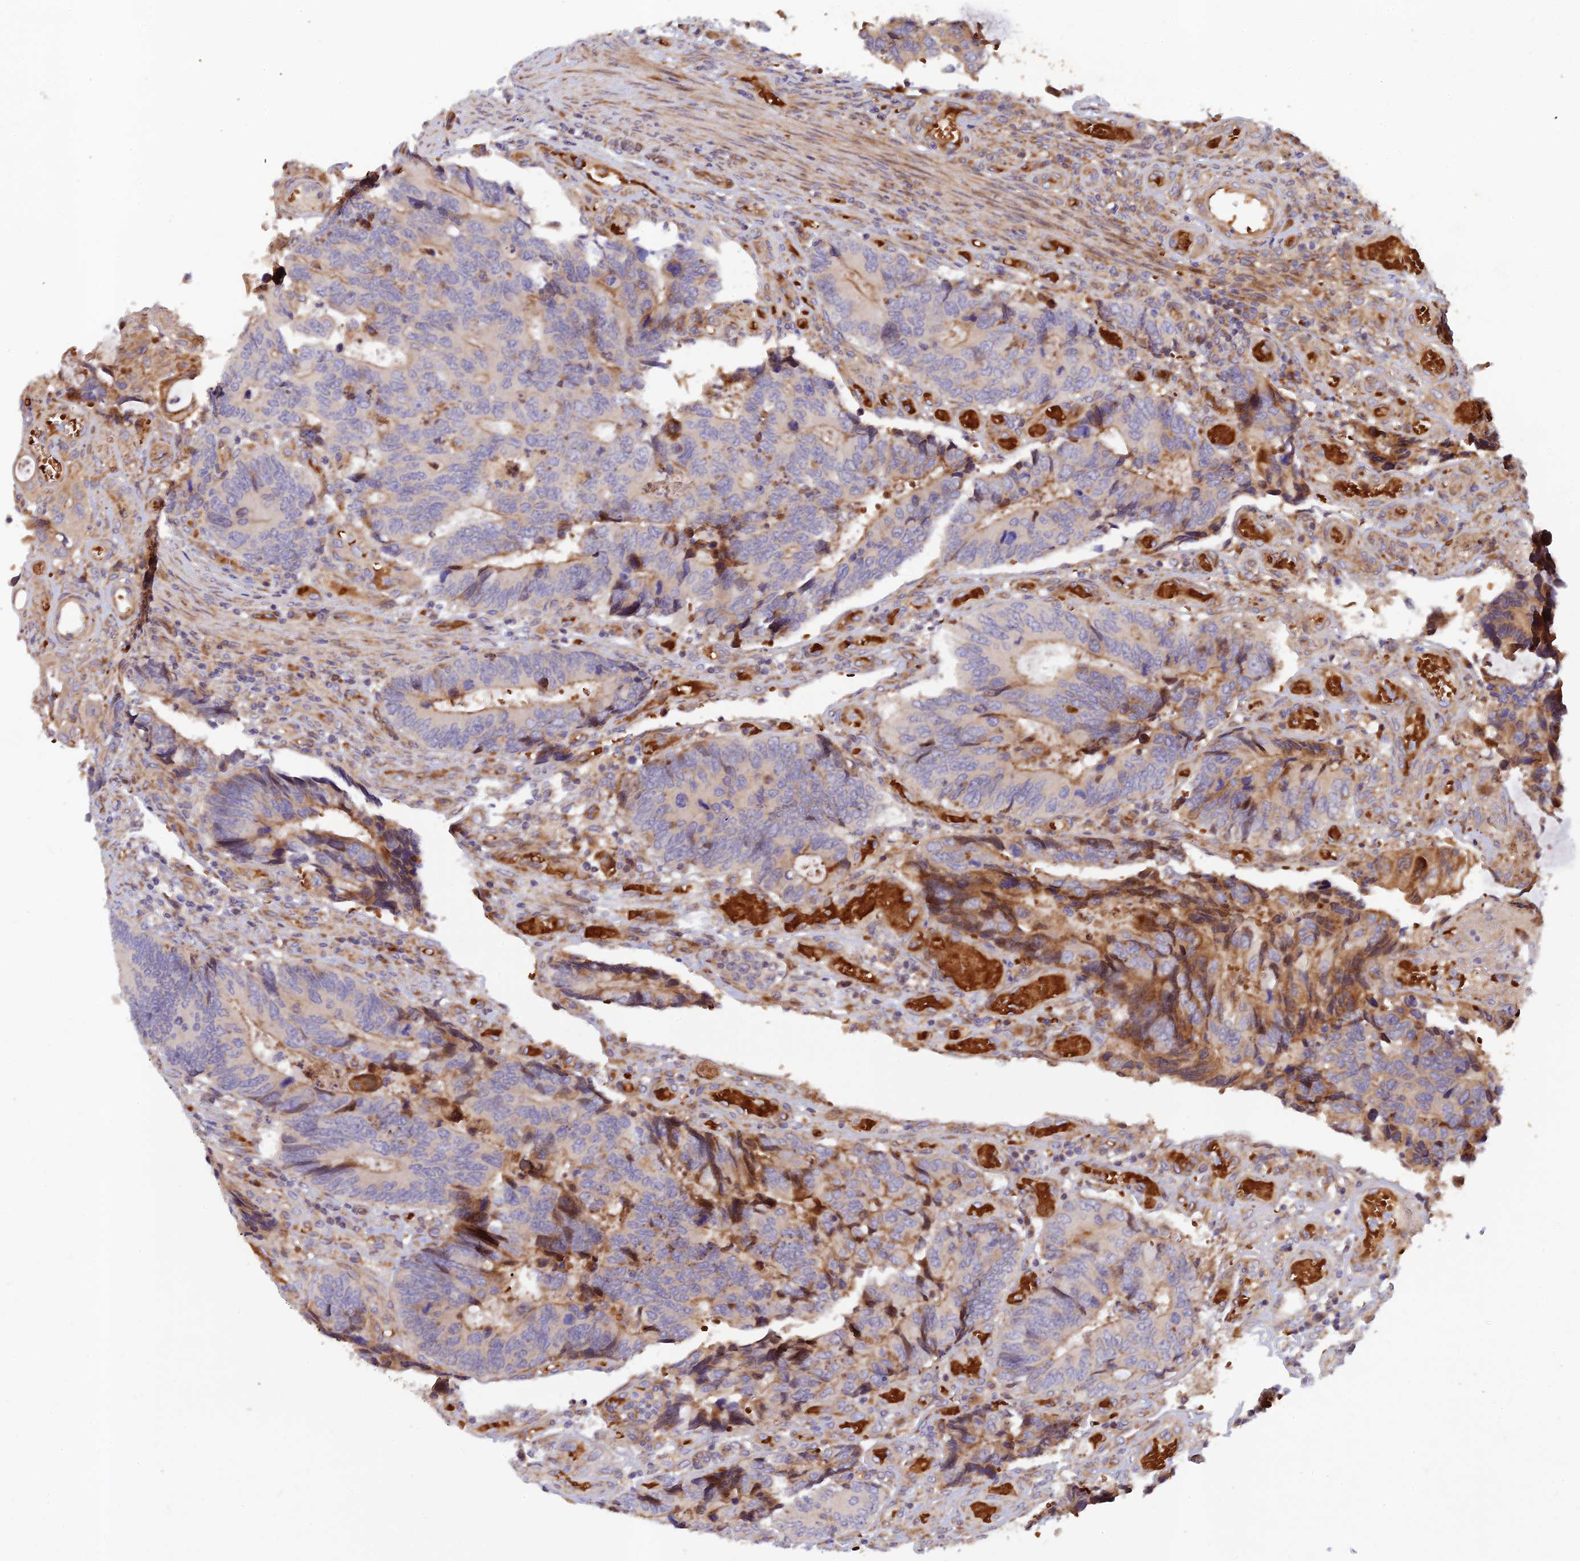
{"staining": {"intensity": "moderate", "quantity": "<25%", "location": "cytoplasmic/membranous"}, "tissue": "colorectal cancer", "cell_type": "Tumor cells", "image_type": "cancer", "snomed": [{"axis": "morphology", "description": "Adenocarcinoma, NOS"}, {"axis": "topography", "description": "Colon"}], "caption": "IHC (DAB) staining of human colorectal cancer displays moderate cytoplasmic/membranous protein staining in approximately <25% of tumor cells.", "gene": "GMCL1", "patient": {"sex": "male", "age": 87}}